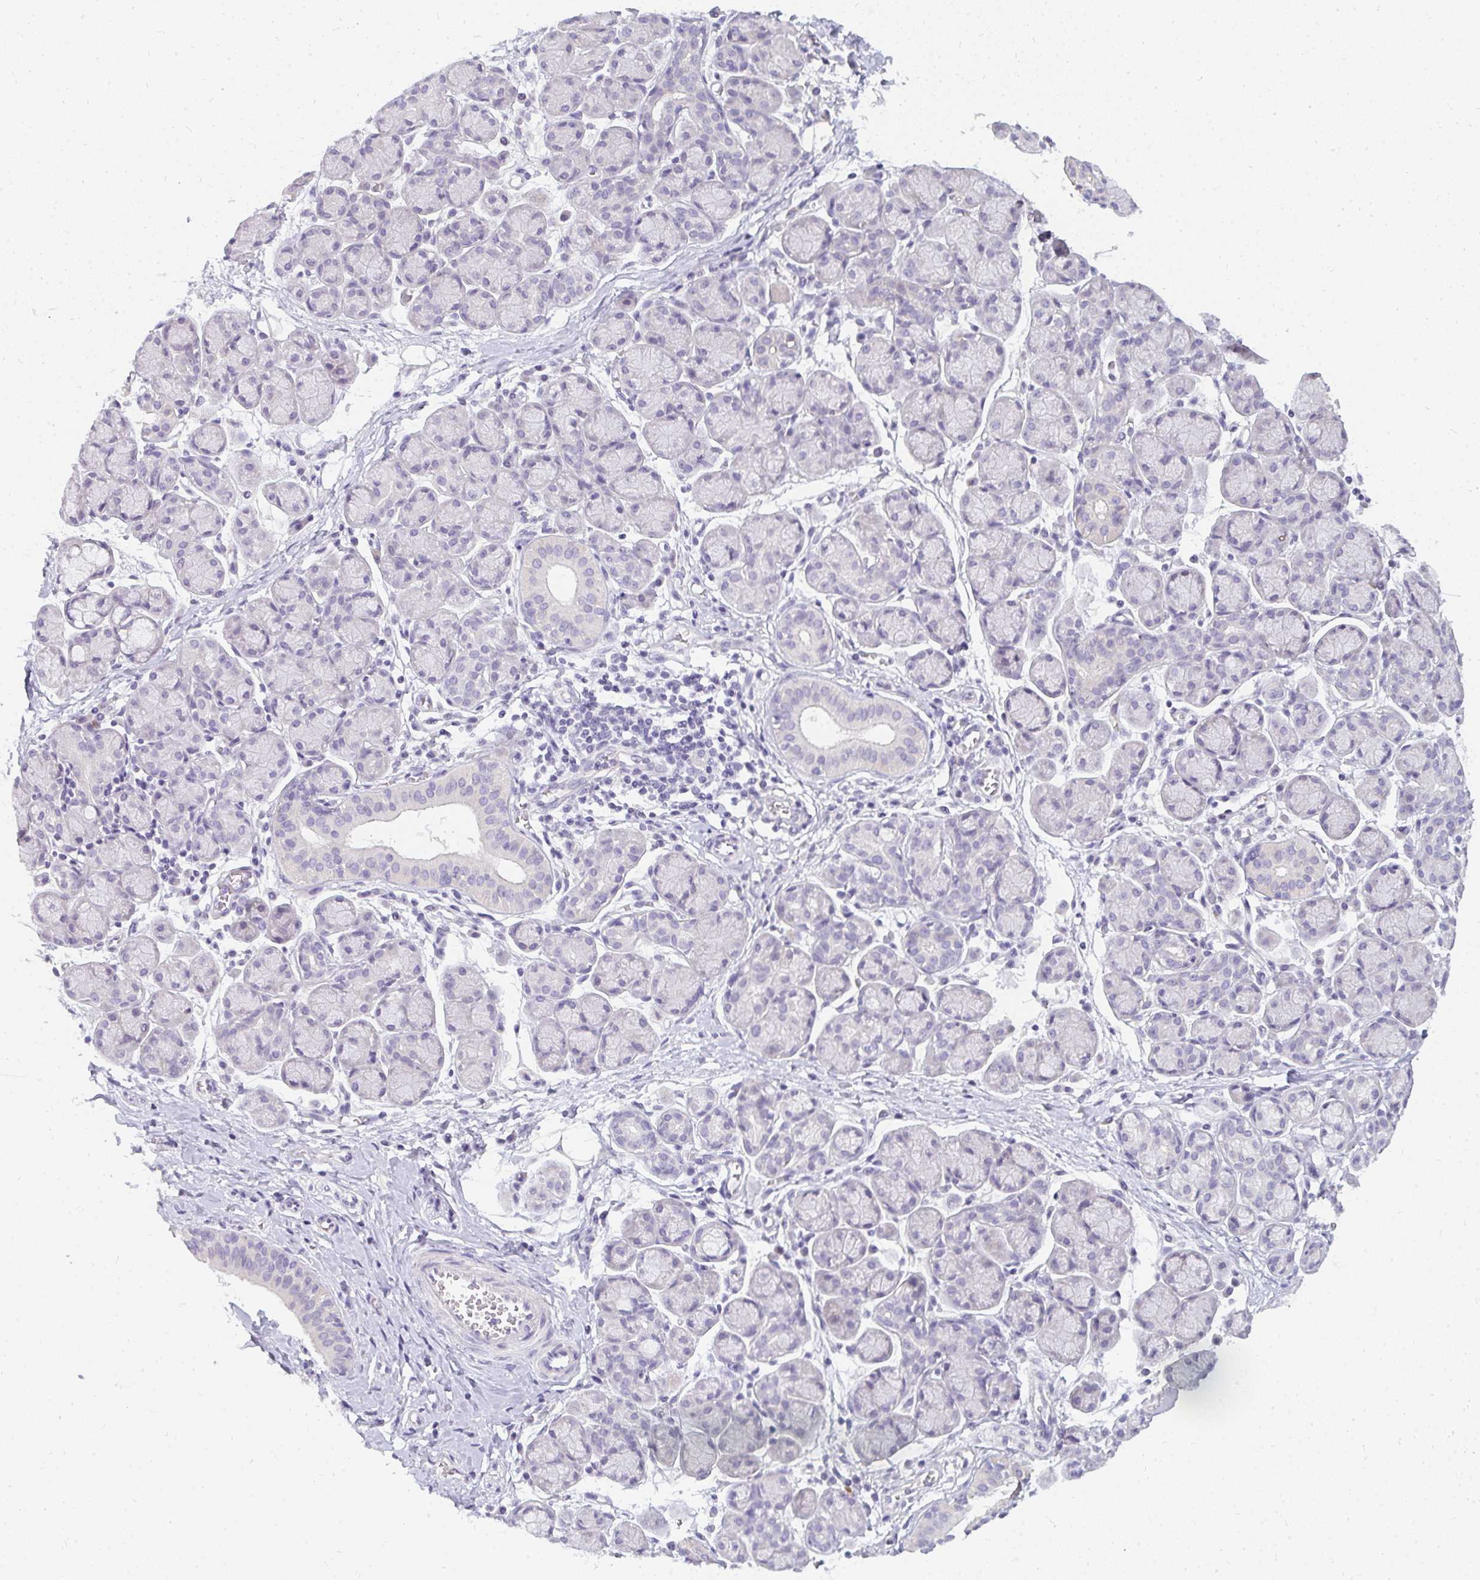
{"staining": {"intensity": "negative", "quantity": "none", "location": "none"}, "tissue": "salivary gland", "cell_type": "Glandular cells", "image_type": "normal", "snomed": [{"axis": "morphology", "description": "Normal tissue, NOS"}, {"axis": "morphology", "description": "Inflammation, NOS"}, {"axis": "topography", "description": "Lymph node"}, {"axis": "topography", "description": "Salivary gland"}], "caption": "The immunohistochemistry (IHC) photomicrograph has no significant staining in glandular cells of salivary gland.", "gene": "PPP1R3G", "patient": {"sex": "male", "age": 3}}